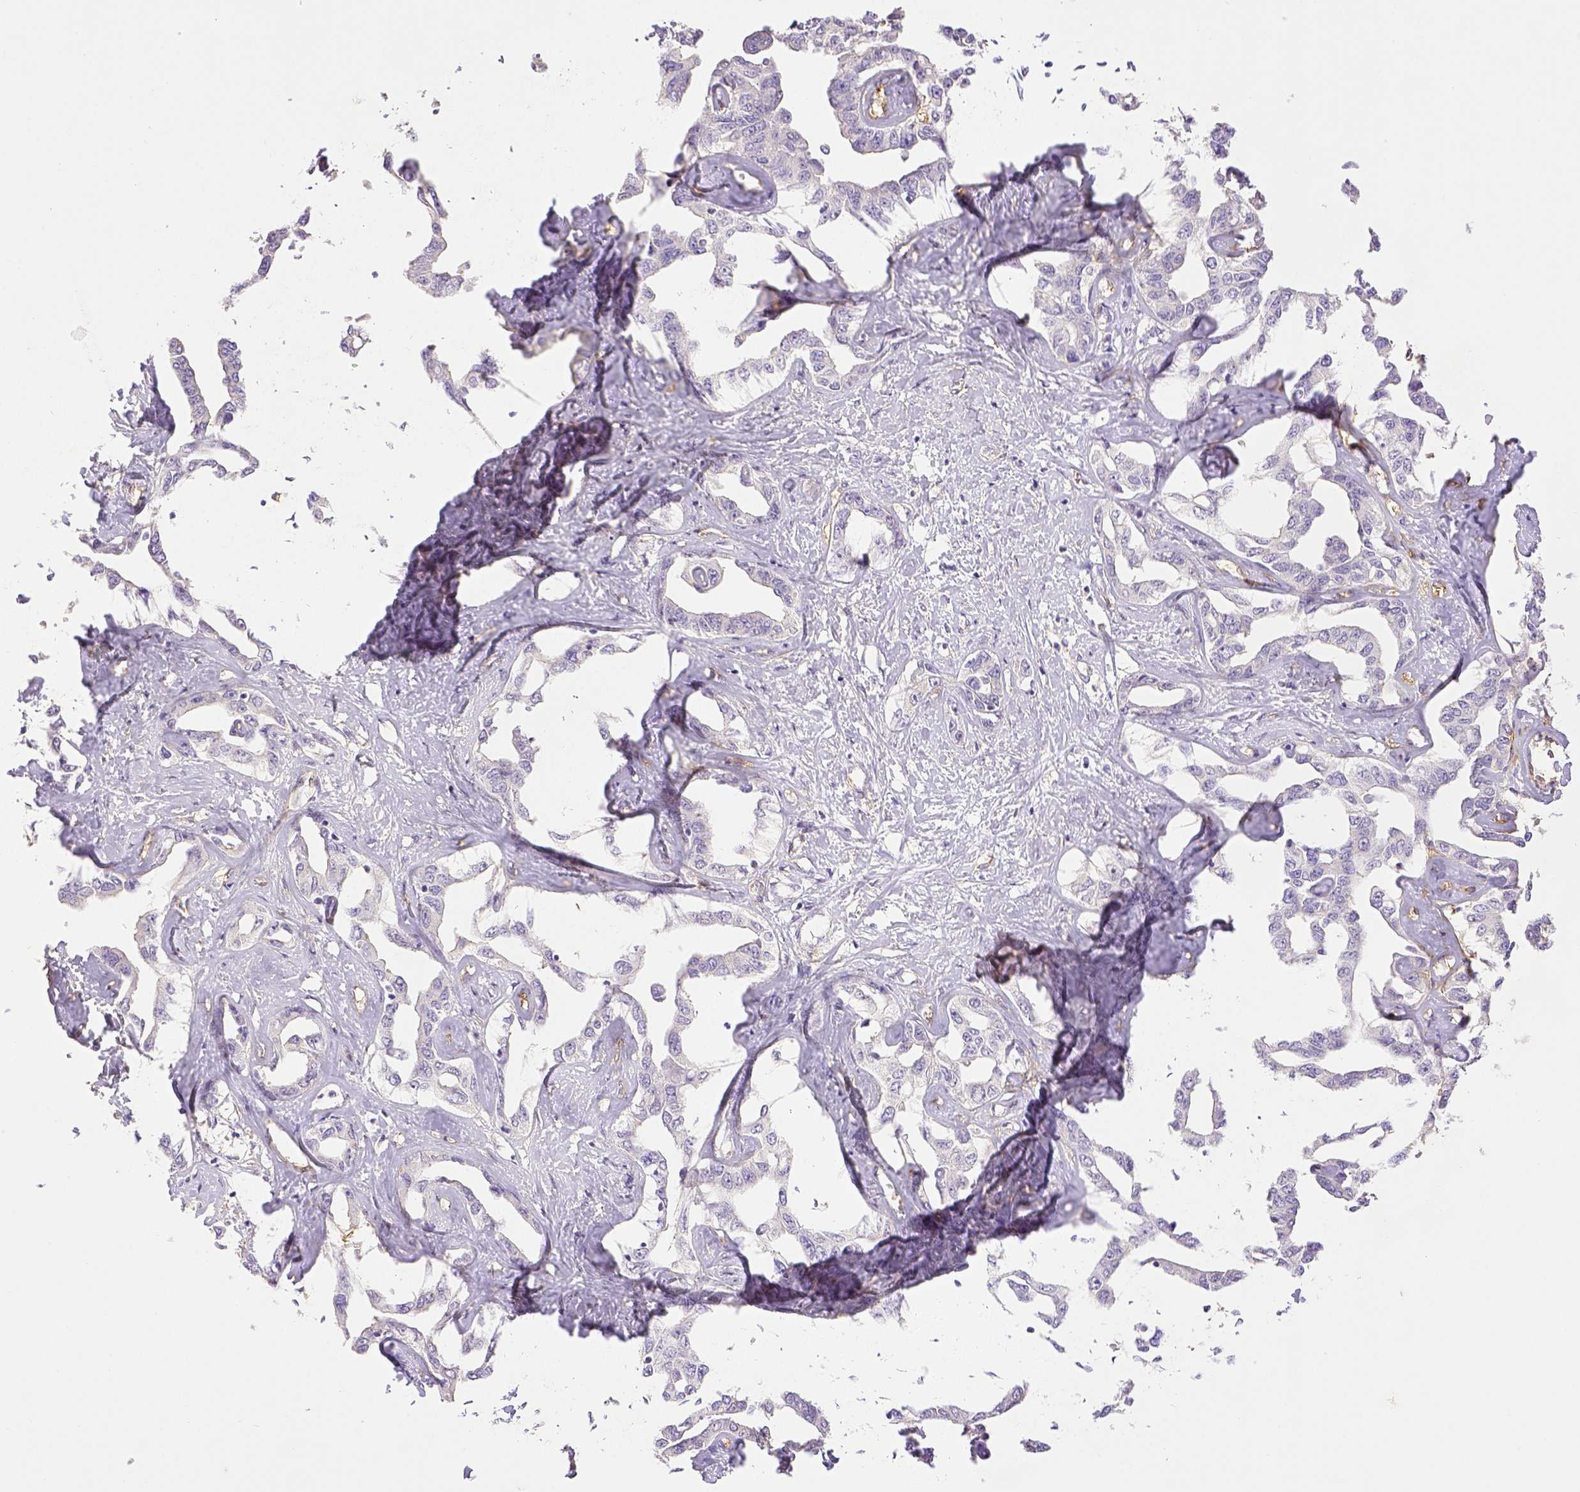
{"staining": {"intensity": "negative", "quantity": "none", "location": "none"}, "tissue": "liver cancer", "cell_type": "Tumor cells", "image_type": "cancer", "snomed": [{"axis": "morphology", "description": "Cholangiocarcinoma"}, {"axis": "topography", "description": "Liver"}], "caption": "This photomicrograph is of liver cancer (cholangiocarcinoma) stained with immunohistochemistry to label a protein in brown with the nuclei are counter-stained blue. There is no staining in tumor cells. (Stains: DAB immunohistochemistry (IHC) with hematoxylin counter stain, Microscopy: brightfield microscopy at high magnification).", "gene": "THY1", "patient": {"sex": "male", "age": 59}}